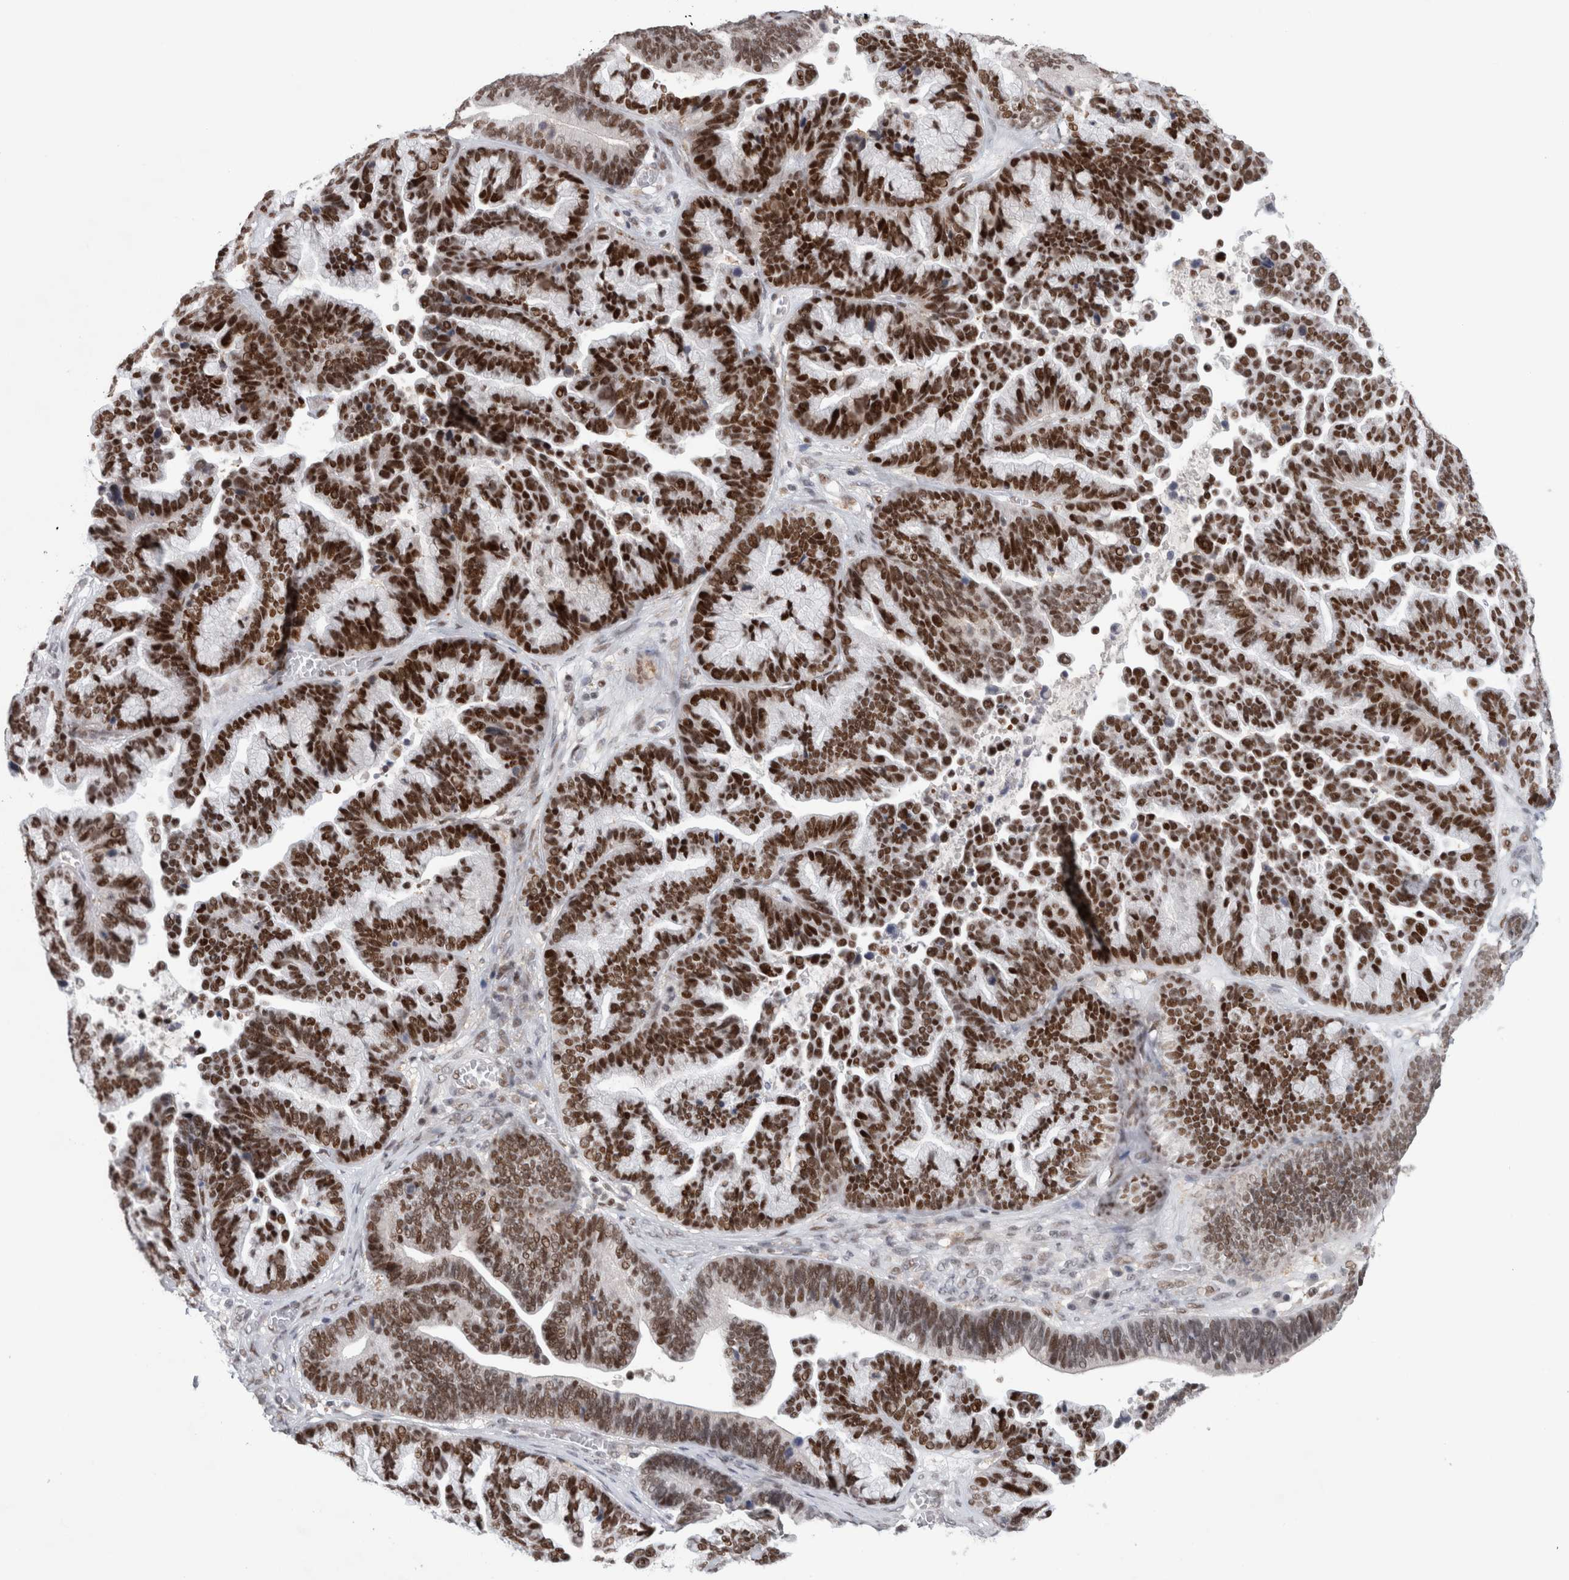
{"staining": {"intensity": "strong", "quantity": ">75%", "location": "nuclear"}, "tissue": "ovarian cancer", "cell_type": "Tumor cells", "image_type": "cancer", "snomed": [{"axis": "morphology", "description": "Cystadenocarcinoma, serous, NOS"}, {"axis": "topography", "description": "Ovary"}], "caption": "Human ovarian cancer stained with a protein marker displays strong staining in tumor cells.", "gene": "SRARP", "patient": {"sex": "female", "age": 56}}